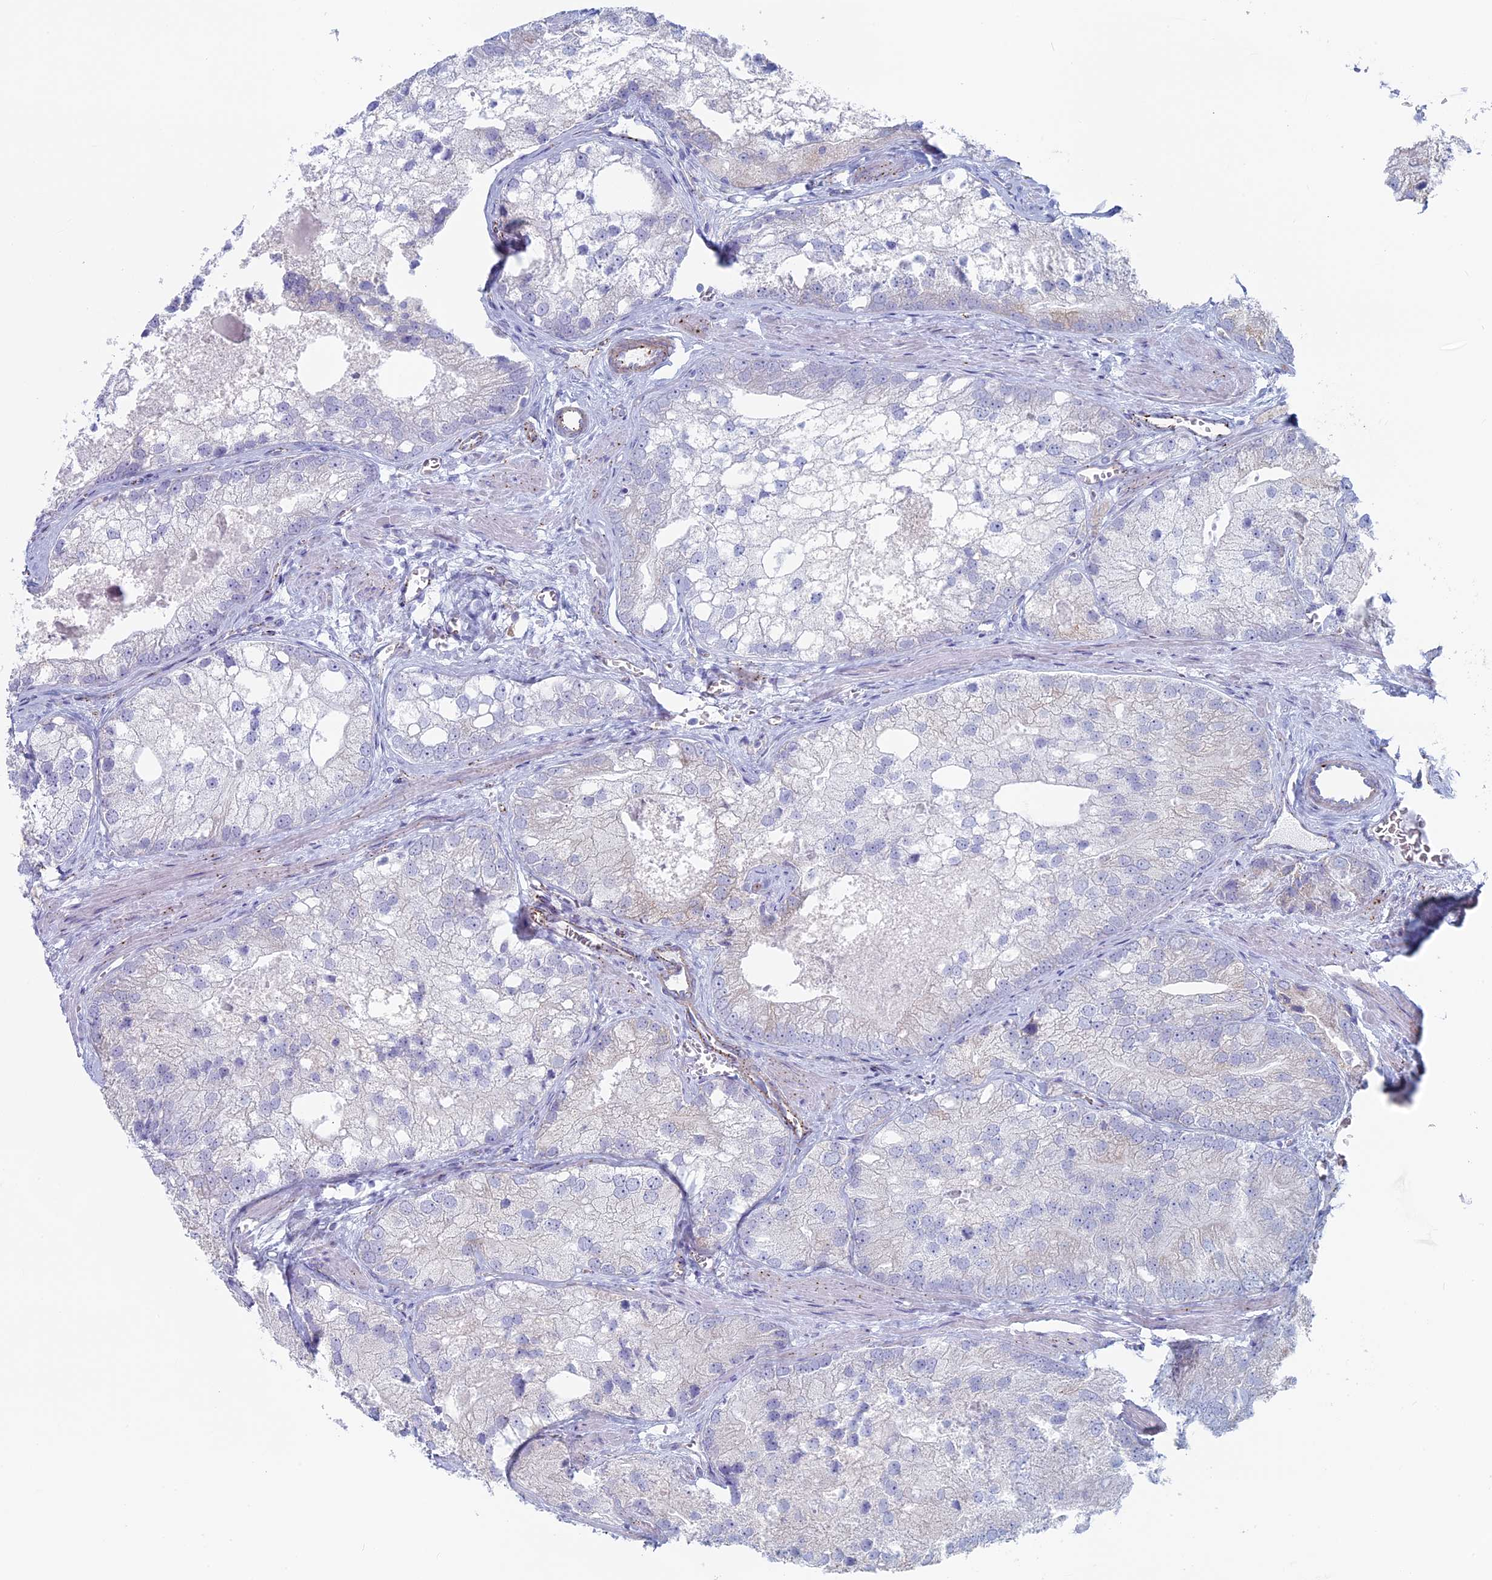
{"staining": {"intensity": "negative", "quantity": "none", "location": "none"}, "tissue": "prostate cancer", "cell_type": "Tumor cells", "image_type": "cancer", "snomed": [{"axis": "morphology", "description": "Adenocarcinoma, Low grade"}, {"axis": "topography", "description": "Prostate"}], "caption": "The histopathology image displays no significant expression in tumor cells of adenocarcinoma (low-grade) (prostate).", "gene": "MAGEB6", "patient": {"sex": "male", "age": 69}}